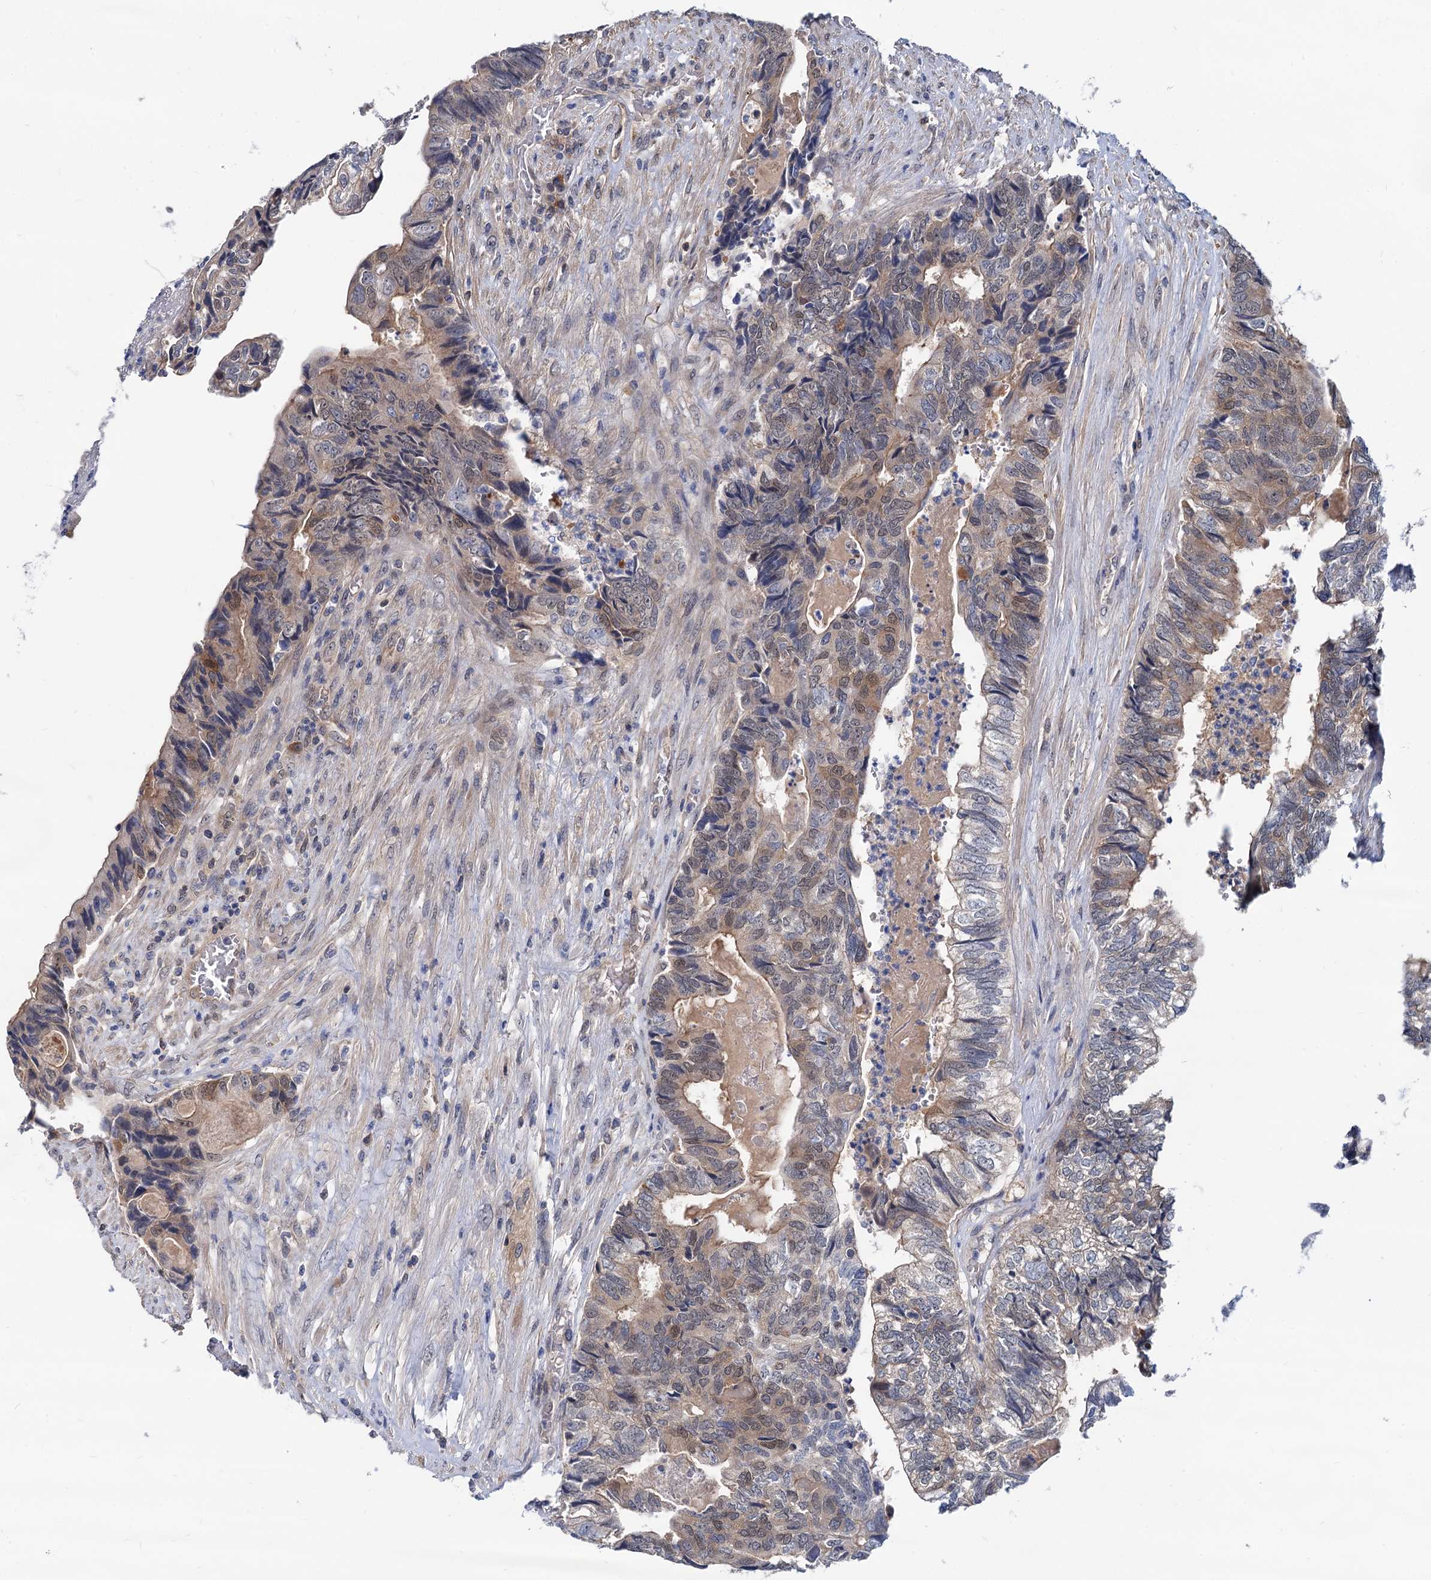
{"staining": {"intensity": "weak", "quantity": "<25%", "location": "cytoplasmic/membranous,nuclear"}, "tissue": "colorectal cancer", "cell_type": "Tumor cells", "image_type": "cancer", "snomed": [{"axis": "morphology", "description": "Adenocarcinoma, NOS"}, {"axis": "topography", "description": "Colon"}], "caption": "This image is of colorectal cancer (adenocarcinoma) stained with immunohistochemistry to label a protein in brown with the nuclei are counter-stained blue. There is no expression in tumor cells.", "gene": "SNX15", "patient": {"sex": "female", "age": 67}}